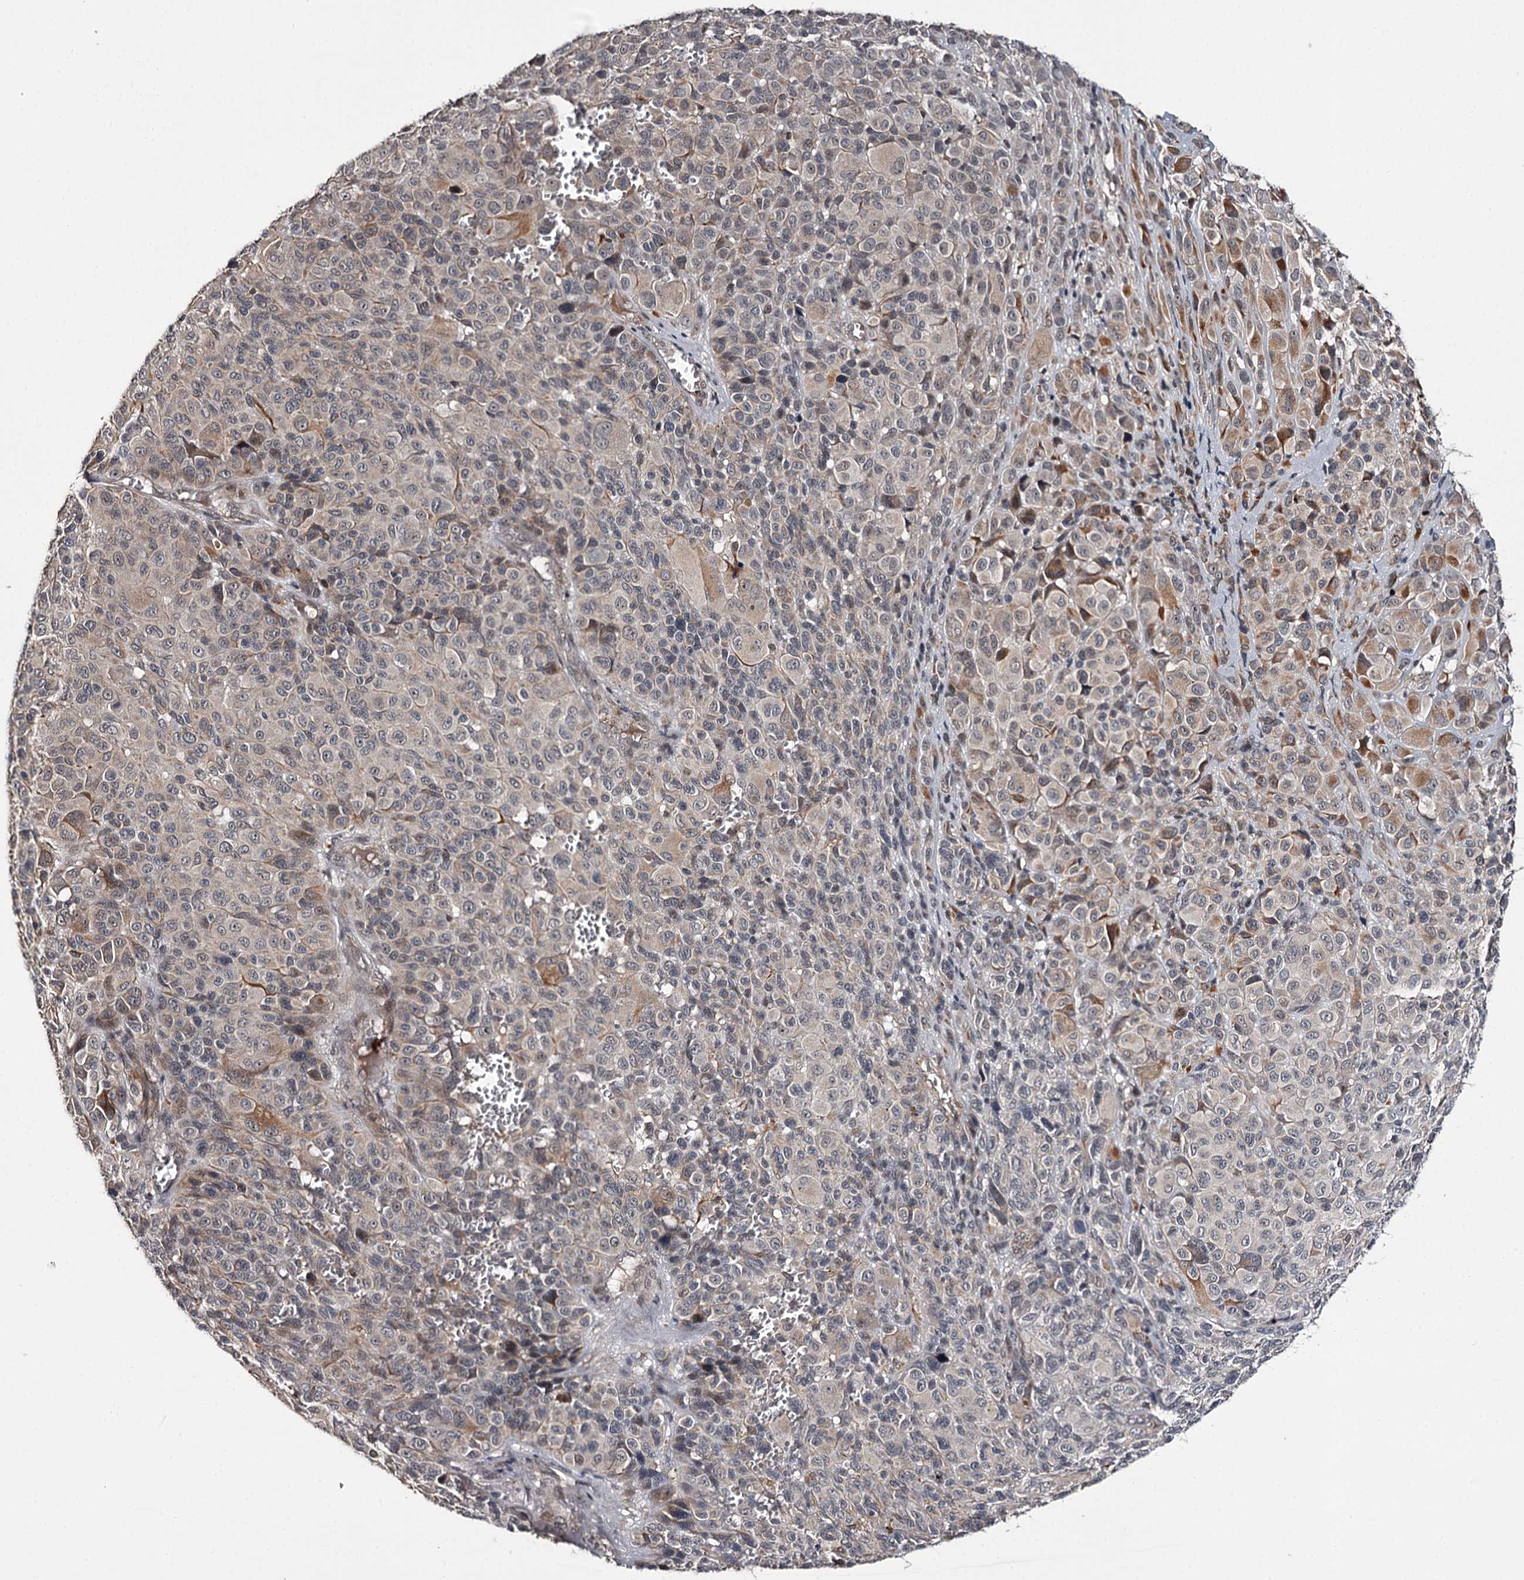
{"staining": {"intensity": "negative", "quantity": "none", "location": "none"}, "tissue": "melanoma", "cell_type": "Tumor cells", "image_type": "cancer", "snomed": [{"axis": "morphology", "description": "Malignant melanoma, NOS"}, {"axis": "topography", "description": "Skin of trunk"}], "caption": "Protein analysis of malignant melanoma reveals no significant expression in tumor cells. (DAB (3,3'-diaminobenzidine) immunohistochemistry with hematoxylin counter stain).", "gene": "CWF19L2", "patient": {"sex": "male", "age": 71}}